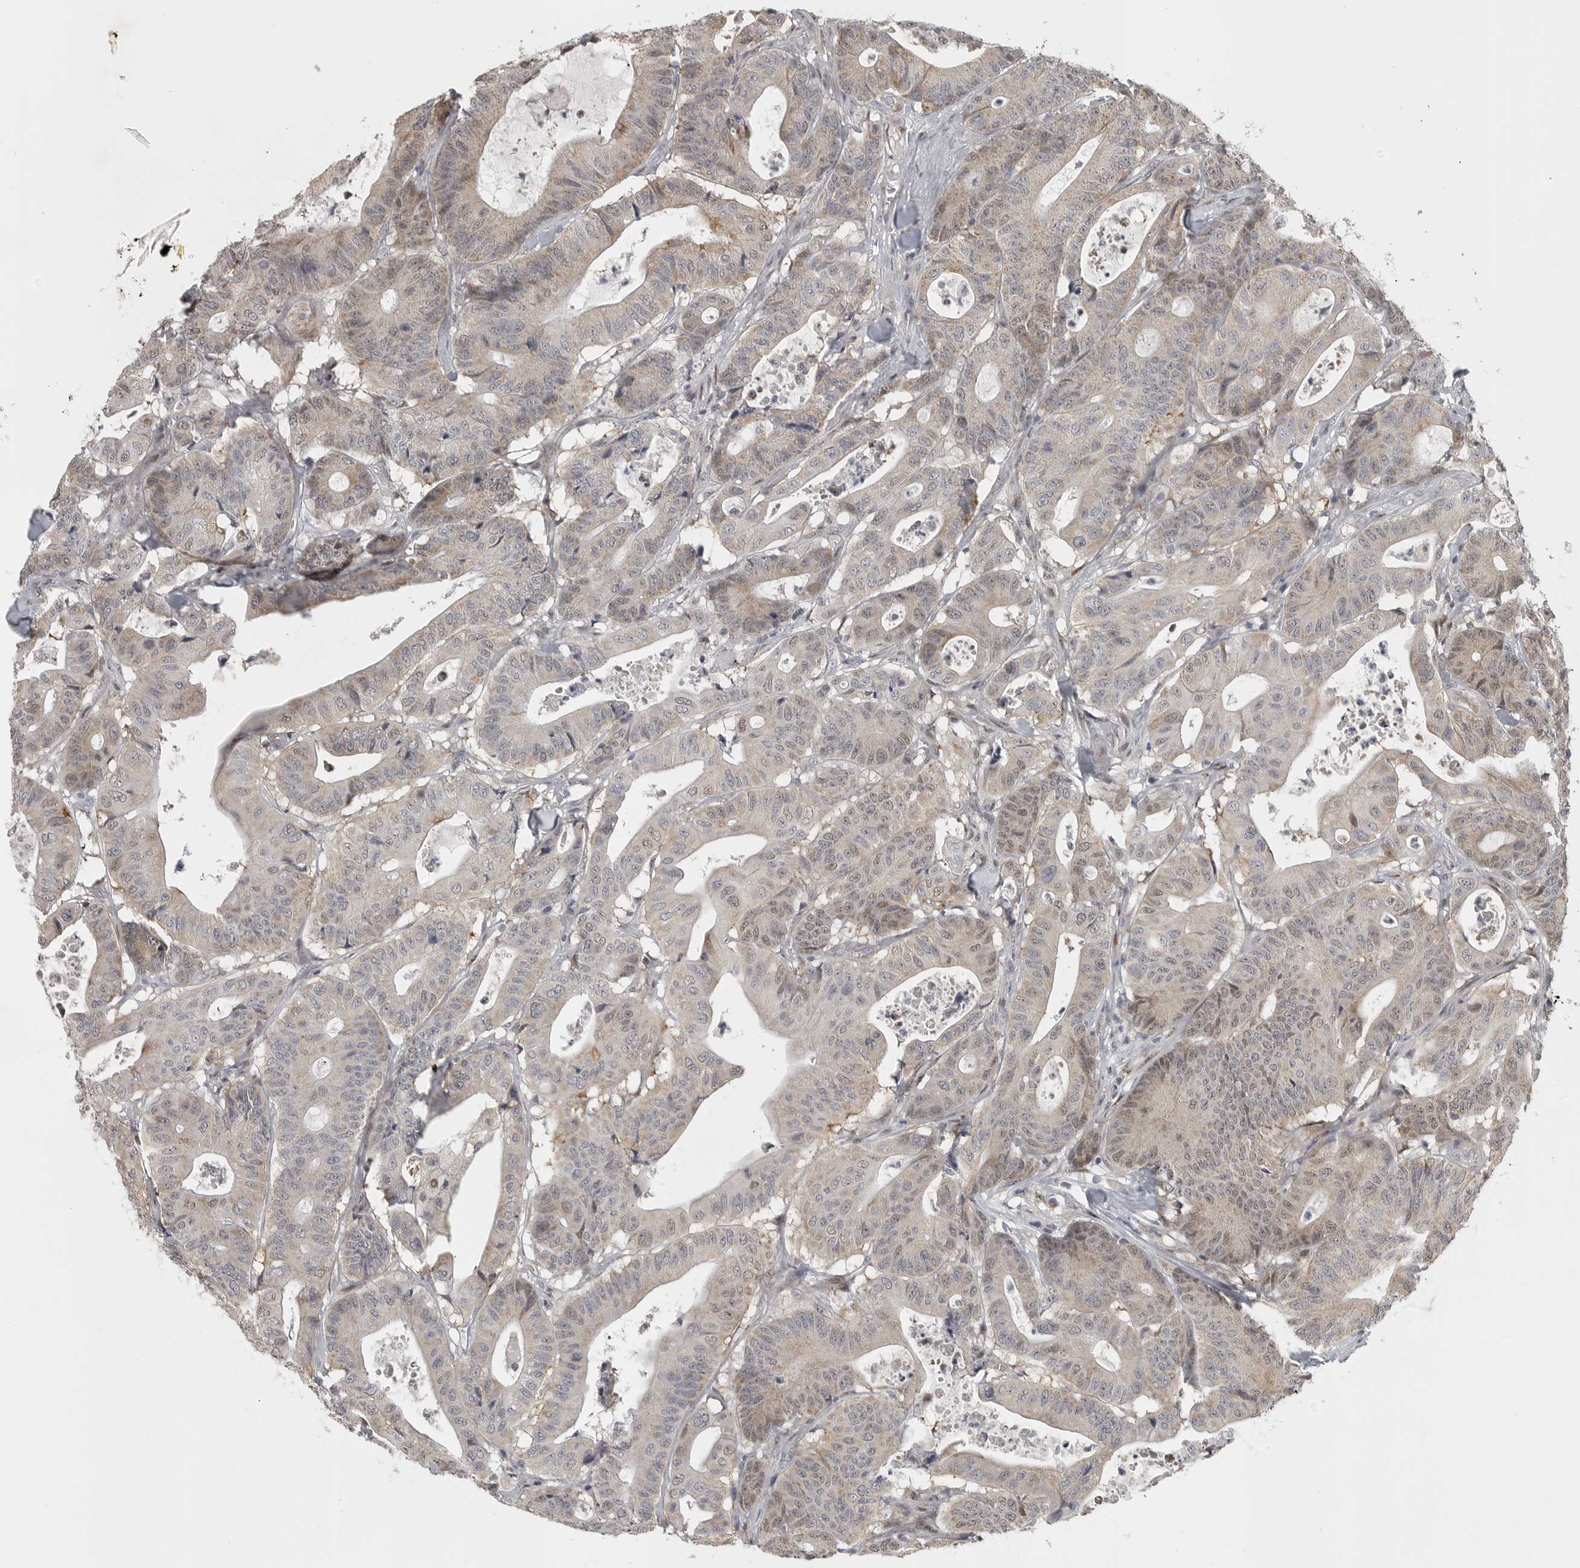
{"staining": {"intensity": "weak", "quantity": "<25%", "location": "cytoplasmic/membranous,nuclear"}, "tissue": "colorectal cancer", "cell_type": "Tumor cells", "image_type": "cancer", "snomed": [{"axis": "morphology", "description": "Adenocarcinoma, NOS"}, {"axis": "topography", "description": "Colon"}], "caption": "A high-resolution photomicrograph shows IHC staining of colorectal cancer, which reveals no significant positivity in tumor cells.", "gene": "POLE2", "patient": {"sex": "female", "age": 84}}